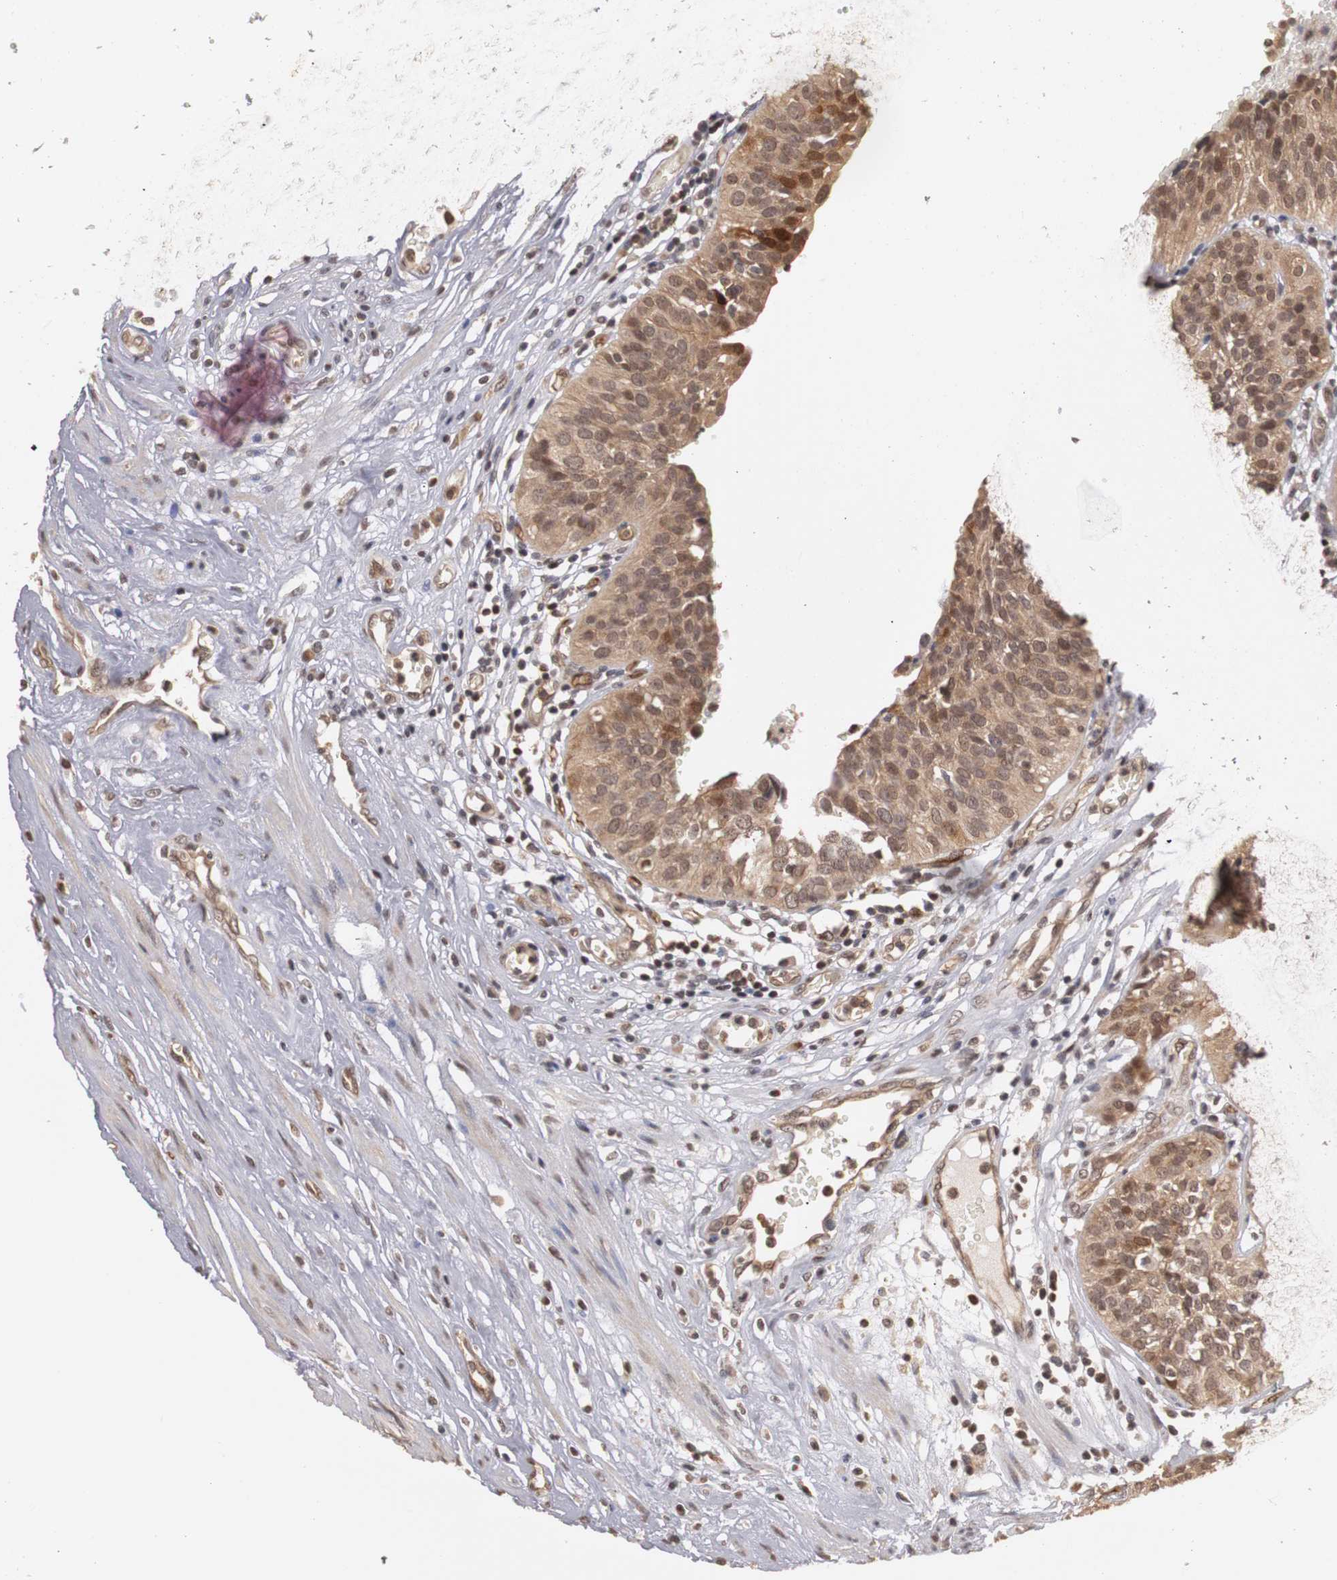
{"staining": {"intensity": "moderate", "quantity": ">75%", "location": "cytoplasmic/membranous,nuclear"}, "tissue": "urothelial cancer", "cell_type": "Tumor cells", "image_type": "cancer", "snomed": [{"axis": "morphology", "description": "Urothelial carcinoma, High grade"}, {"axis": "topography", "description": "Urinary bladder"}], "caption": "Immunohistochemistry histopathology image of neoplastic tissue: human urothelial cancer stained using immunohistochemistry shows medium levels of moderate protein expression localized specifically in the cytoplasmic/membranous and nuclear of tumor cells, appearing as a cytoplasmic/membranous and nuclear brown color.", "gene": "PLEKHA1", "patient": {"sex": "male", "age": 56}}